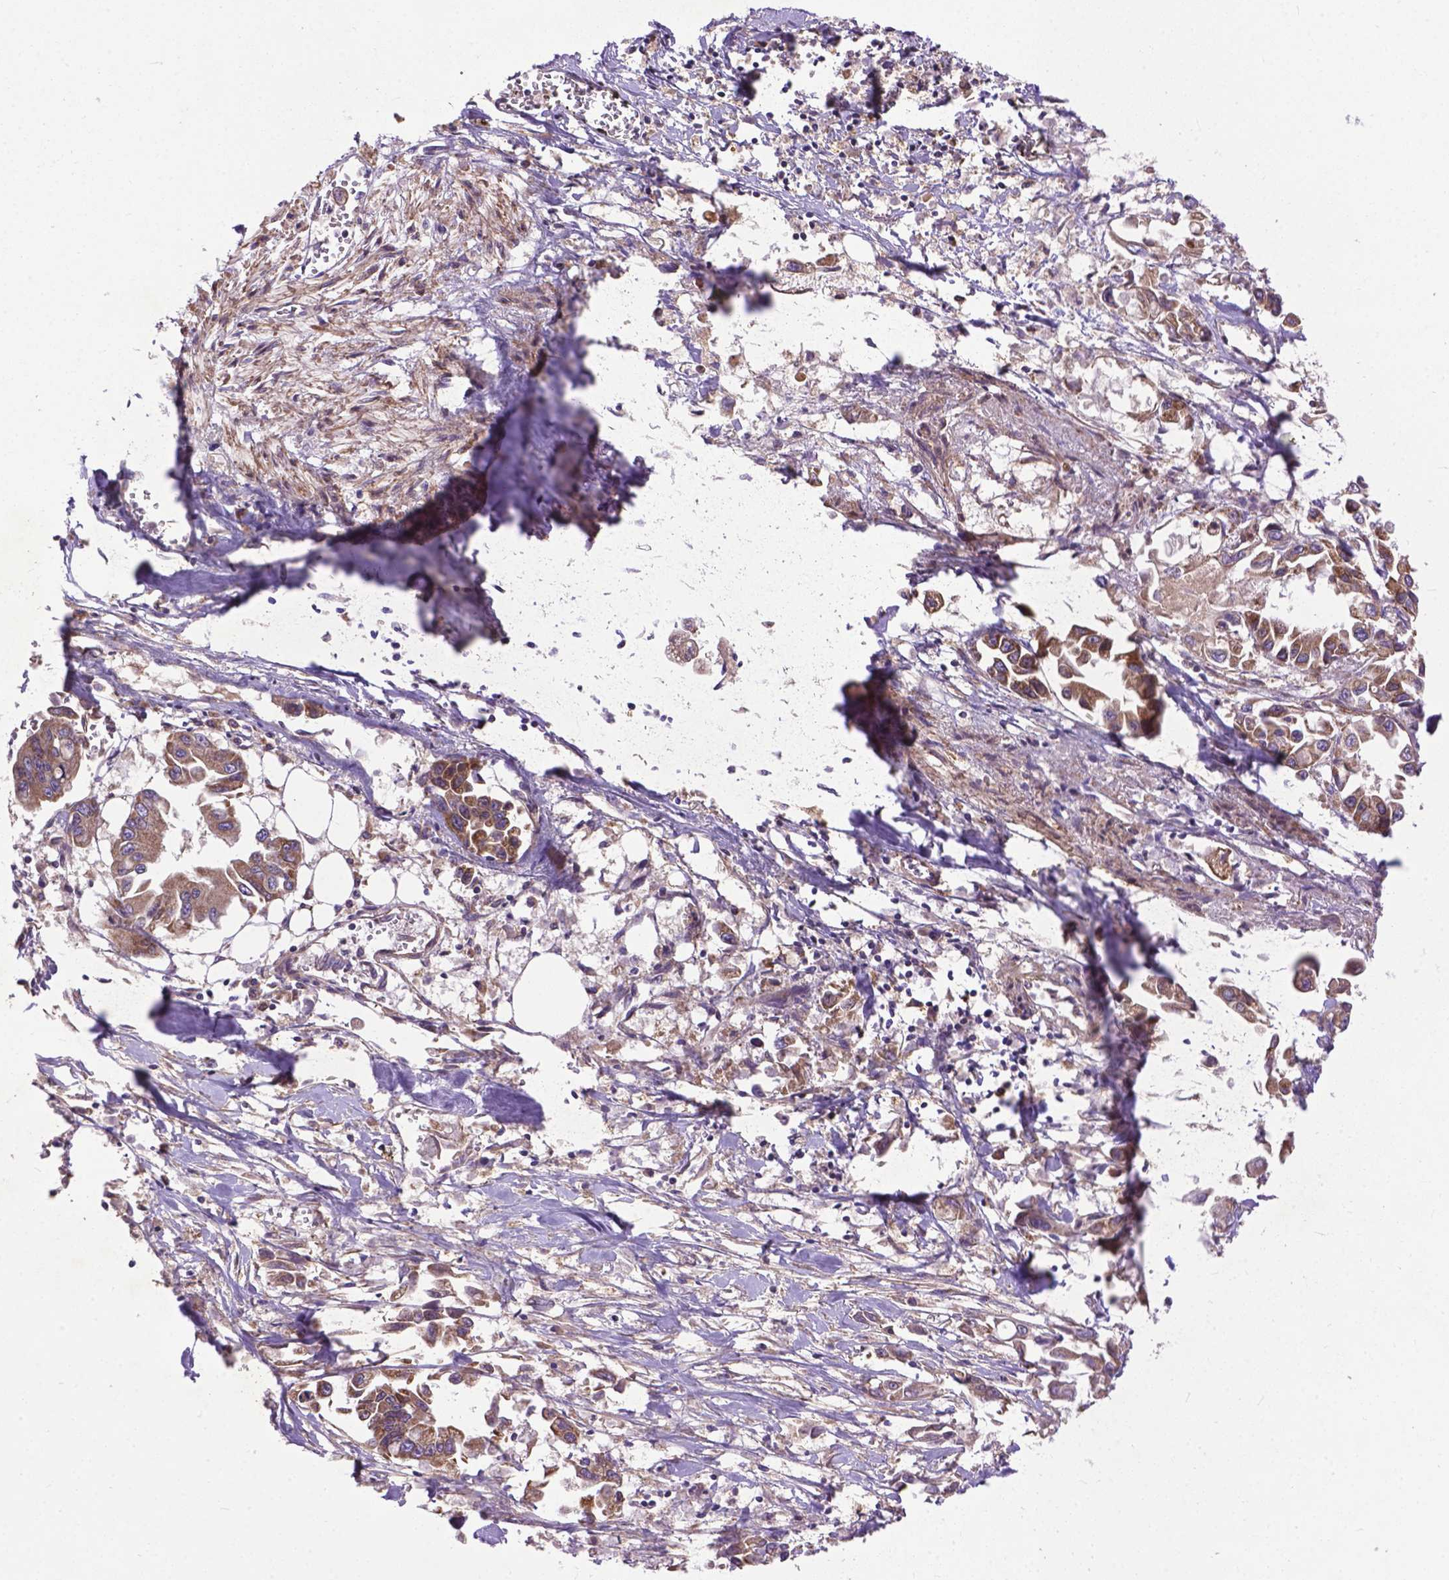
{"staining": {"intensity": "moderate", "quantity": ">75%", "location": "cytoplasmic/membranous"}, "tissue": "pancreatic cancer", "cell_type": "Tumor cells", "image_type": "cancer", "snomed": [{"axis": "morphology", "description": "Adenocarcinoma, NOS"}, {"axis": "topography", "description": "Pancreas"}], "caption": "Protein expression analysis of human pancreatic cancer (adenocarcinoma) reveals moderate cytoplasmic/membranous positivity in about >75% of tumor cells.", "gene": "ZNF616", "patient": {"sex": "female", "age": 83}}